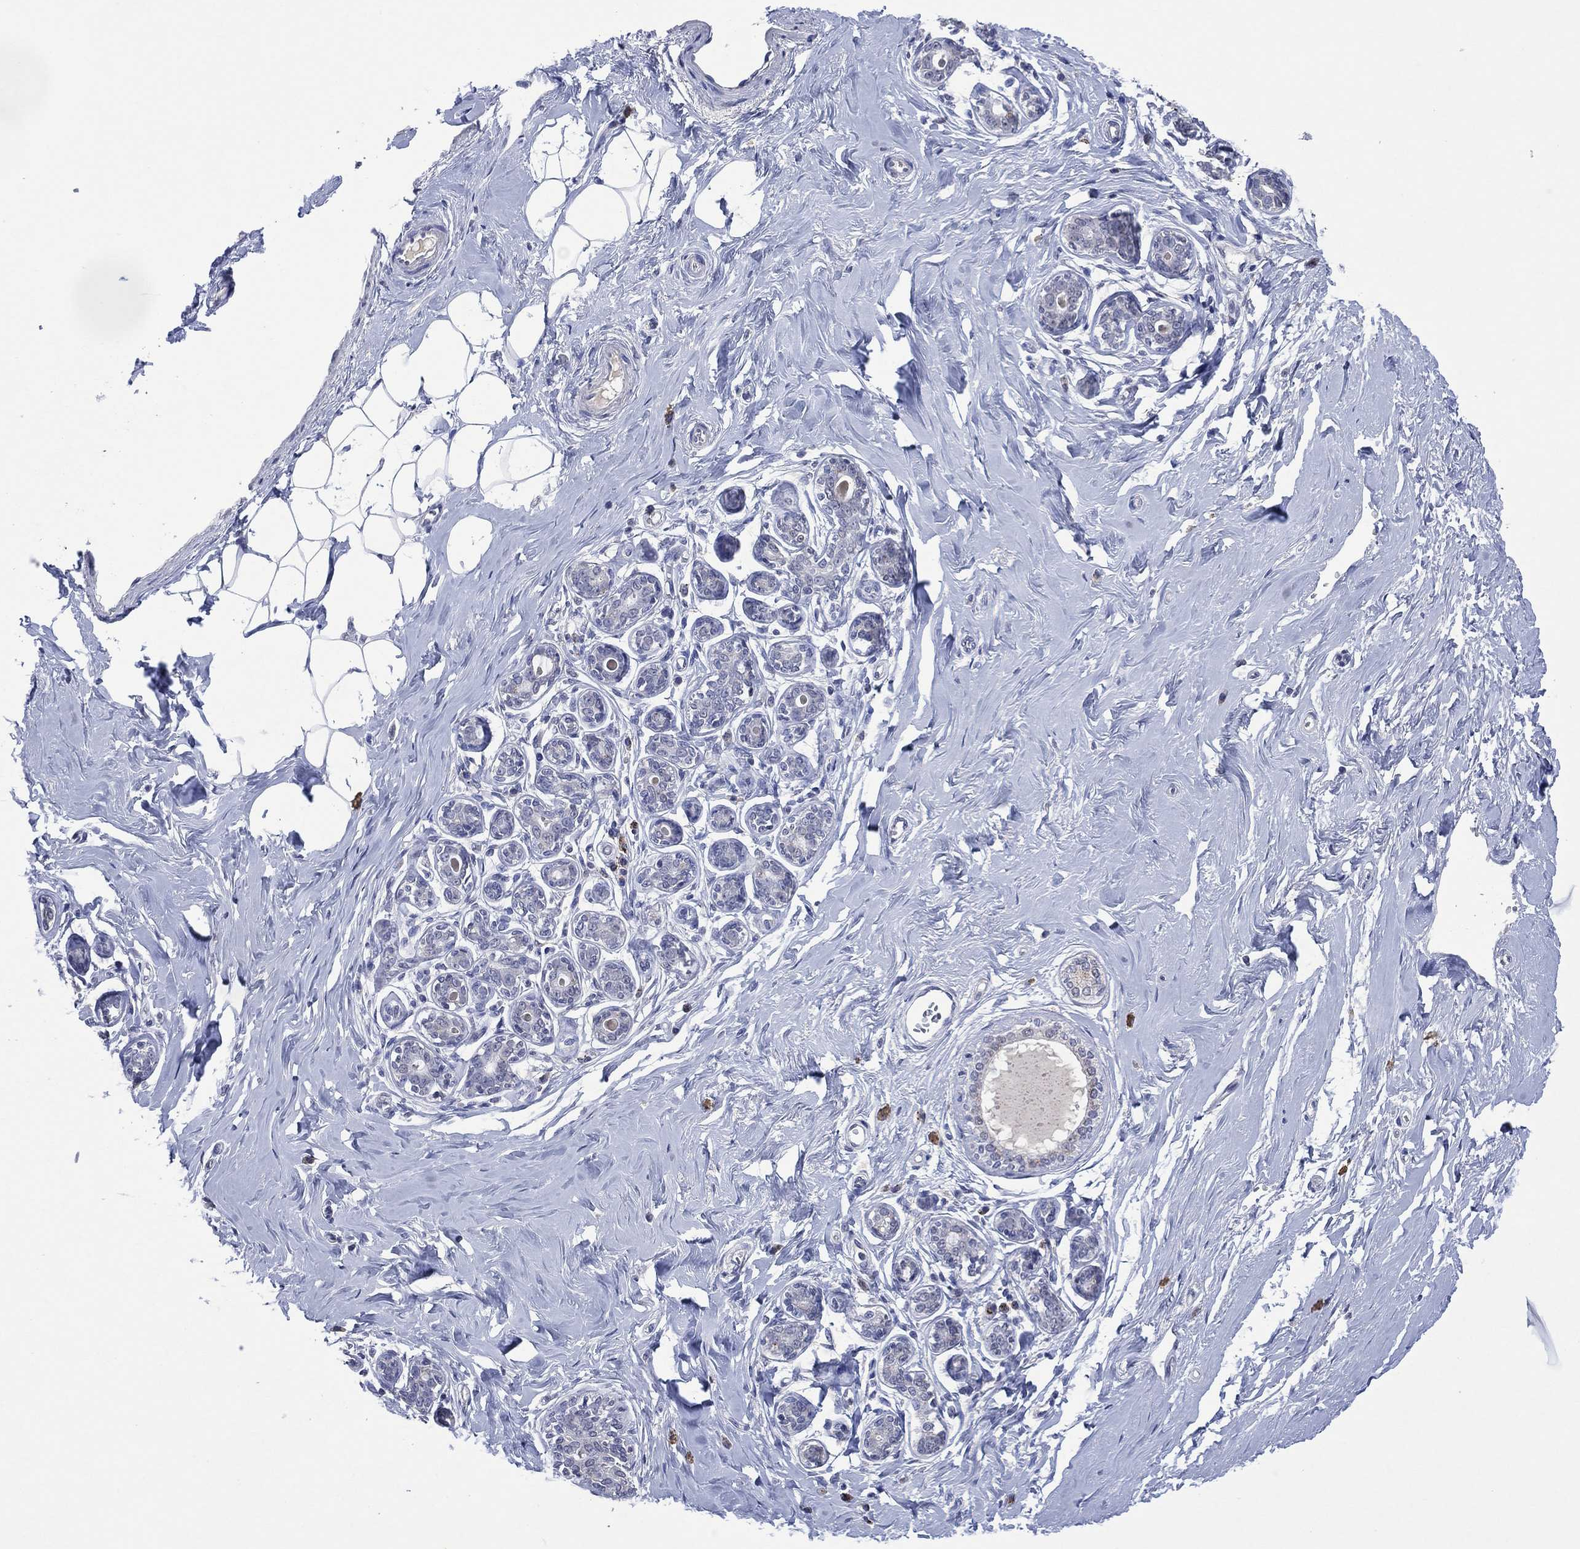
{"staining": {"intensity": "negative", "quantity": "none", "location": "none"}, "tissue": "breast", "cell_type": "Adipocytes", "image_type": "normal", "snomed": [{"axis": "morphology", "description": "Normal tissue, NOS"}, {"axis": "topography", "description": "Skin"}, {"axis": "topography", "description": "Breast"}], "caption": "Breast stained for a protein using IHC displays no positivity adipocytes.", "gene": "ASB10", "patient": {"sex": "female", "age": 43}}